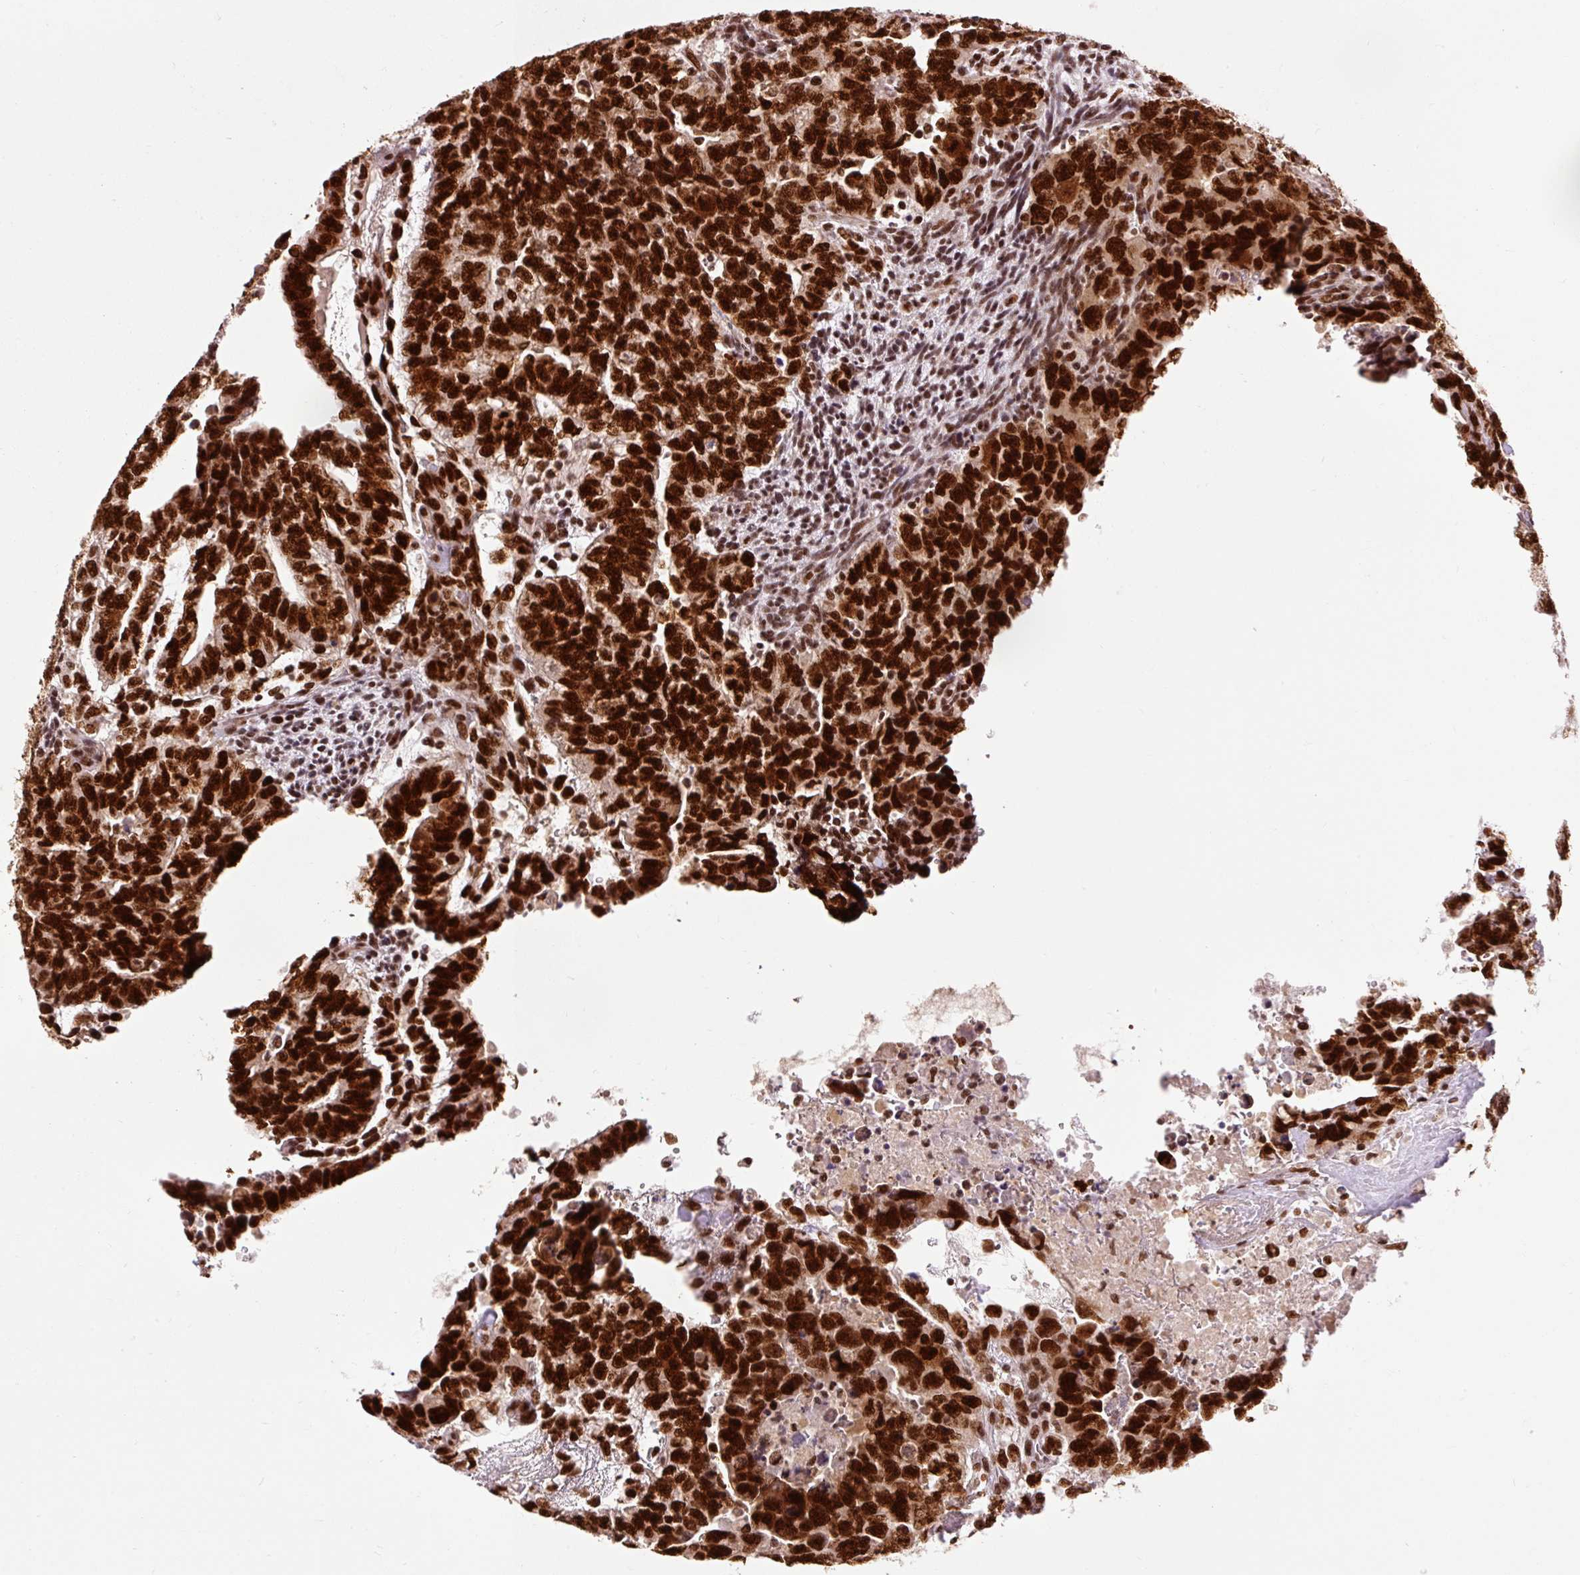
{"staining": {"intensity": "strong", "quantity": ">75%", "location": "nuclear"}, "tissue": "testis cancer", "cell_type": "Tumor cells", "image_type": "cancer", "snomed": [{"axis": "morphology", "description": "Carcinoma, Embryonal, NOS"}, {"axis": "topography", "description": "Testis"}], "caption": "Immunohistochemical staining of human embryonal carcinoma (testis) demonstrates high levels of strong nuclear expression in approximately >75% of tumor cells.", "gene": "ZBTB44", "patient": {"sex": "male", "age": 24}}